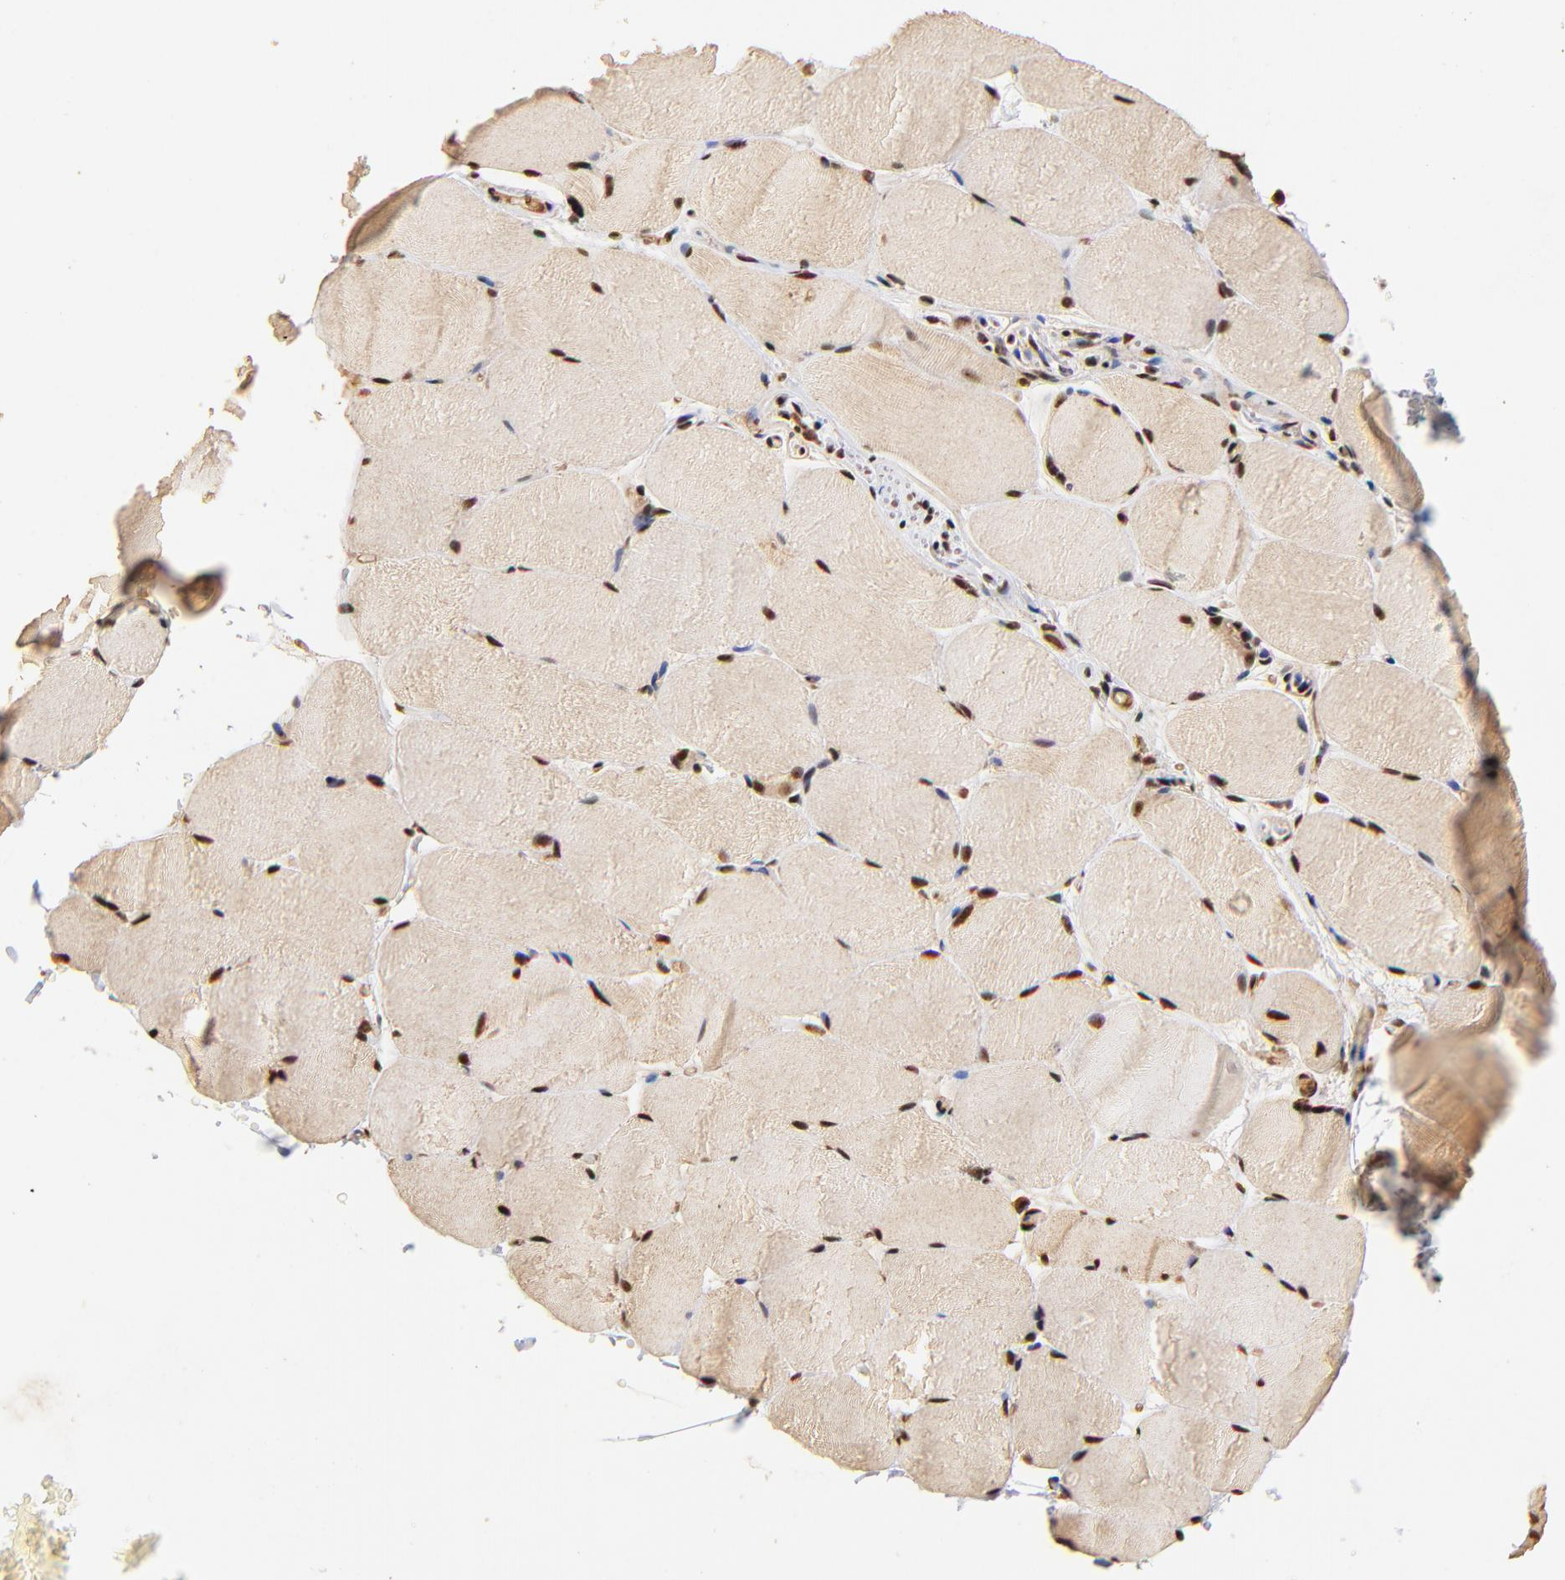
{"staining": {"intensity": "strong", "quantity": ">75%", "location": "nuclear"}, "tissue": "skeletal muscle", "cell_type": "Myocytes", "image_type": "normal", "snomed": [{"axis": "morphology", "description": "Normal tissue, NOS"}, {"axis": "topography", "description": "Skeletal muscle"}, {"axis": "topography", "description": "Parathyroid gland"}], "caption": "Immunohistochemistry image of benign human skeletal muscle stained for a protein (brown), which shows high levels of strong nuclear staining in about >75% of myocytes.", "gene": "MED12", "patient": {"sex": "female", "age": 37}}